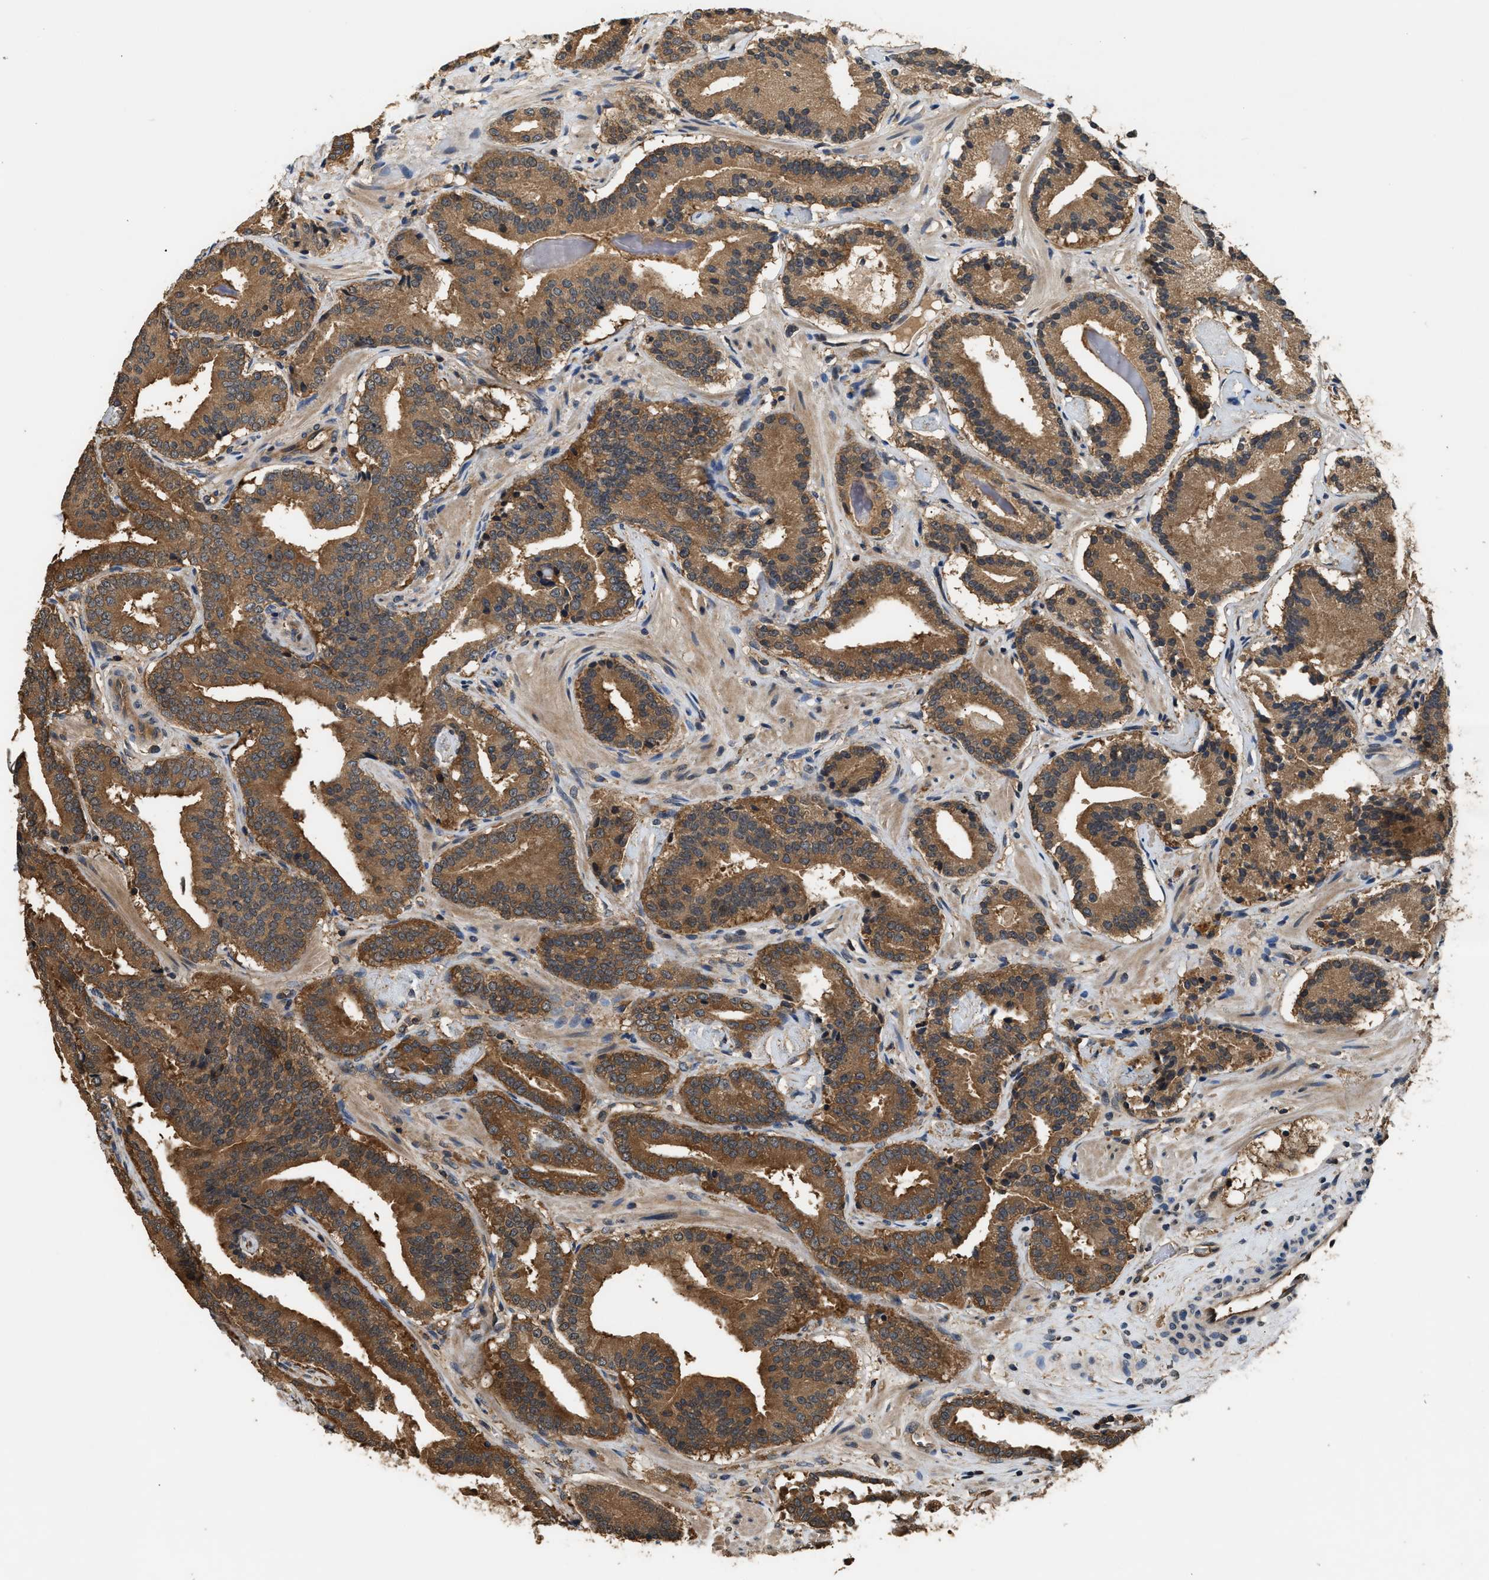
{"staining": {"intensity": "moderate", "quantity": ">75%", "location": "cytoplasmic/membranous"}, "tissue": "prostate cancer", "cell_type": "Tumor cells", "image_type": "cancer", "snomed": [{"axis": "morphology", "description": "Adenocarcinoma, Low grade"}, {"axis": "topography", "description": "Prostate"}], "caption": "About >75% of tumor cells in human prostate low-grade adenocarcinoma demonstrate moderate cytoplasmic/membranous protein expression as visualized by brown immunohistochemical staining.", "gene": "DNAJC2", "patient": {"sex": "male", "age": 51}}